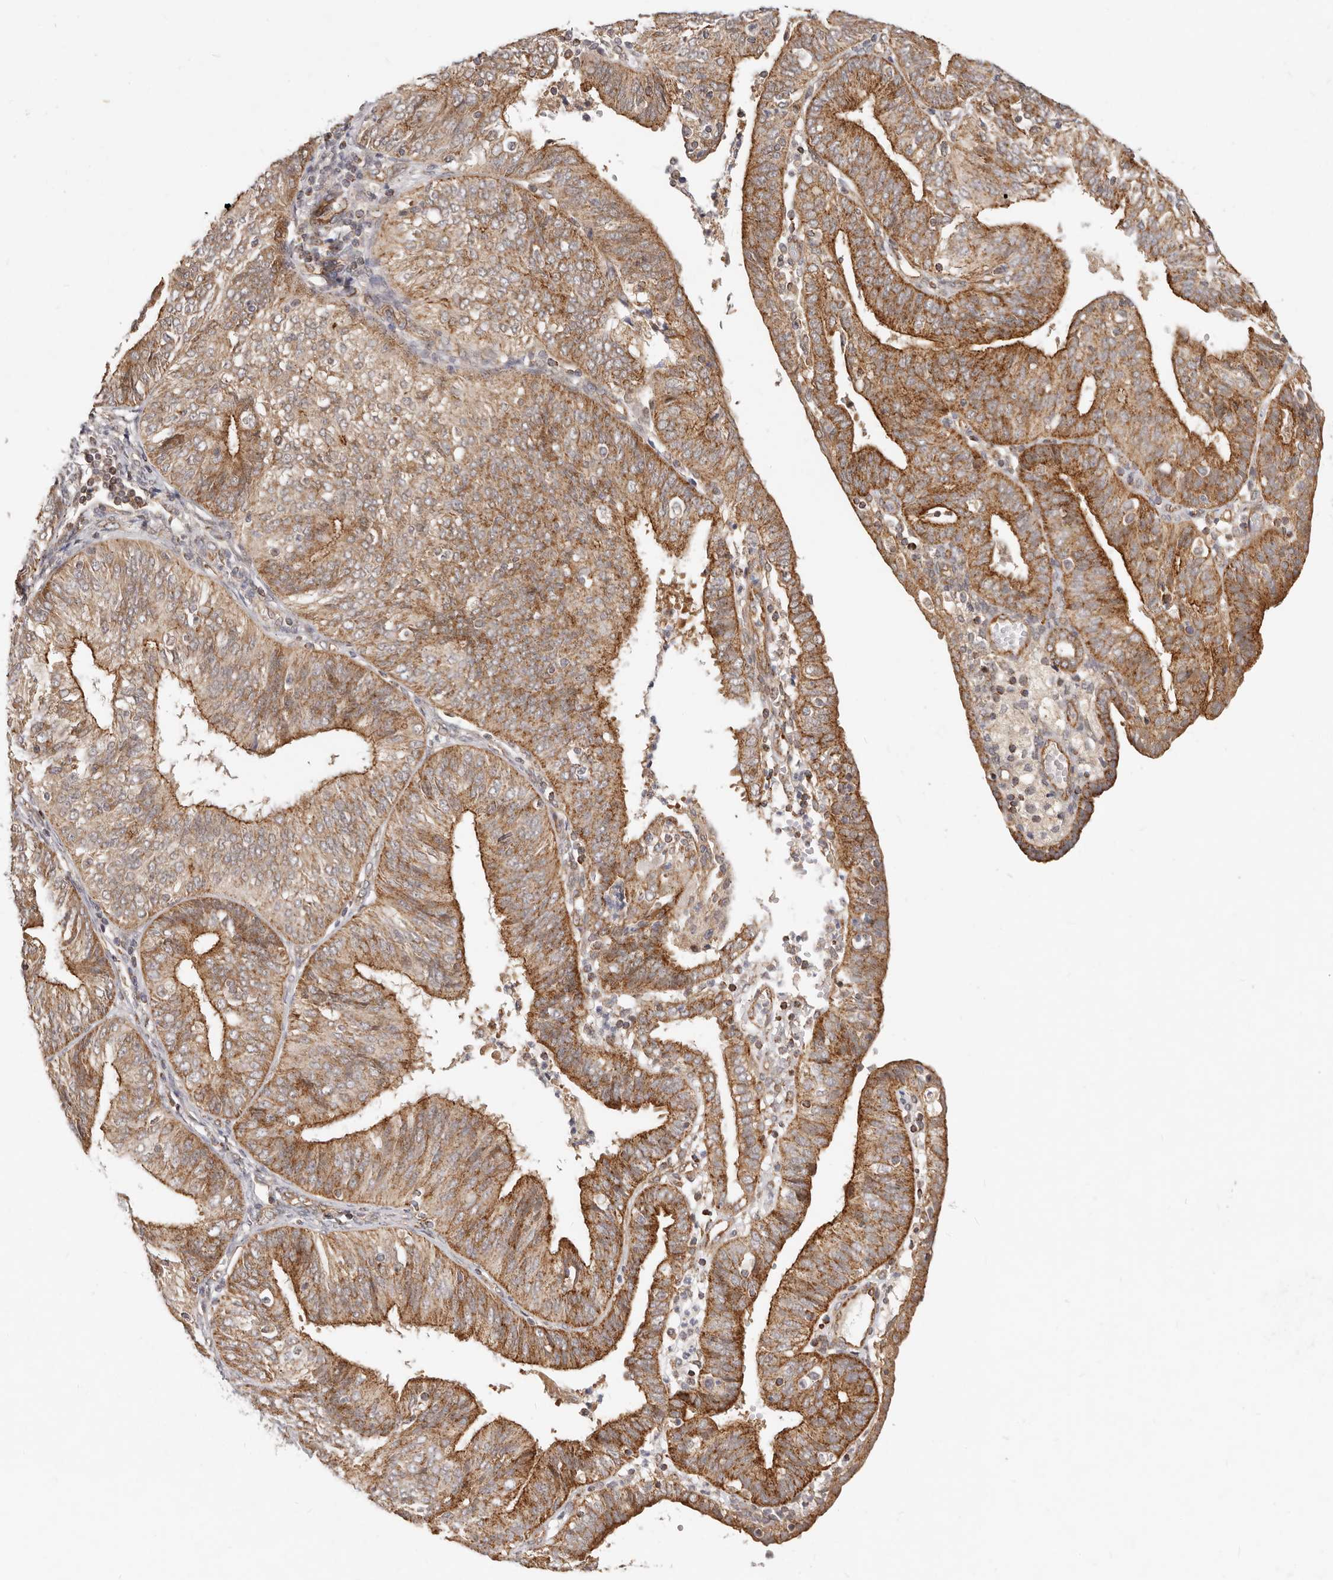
{"staining": {"intensity": "strong", "quantity": ">75%", "location": "cytoplasmic/membranous"}, "tissue": "endometrial cancer", "cell_type": "Tumor cells", "image_type": "cancer", "snomed": [{"axis": "morphology", "description": "Adenocarcinoma, NOS"}, {"axis": "topography", "description": "Endometrium"}], "caption": "Immunohistochemistry staining of adenocarcinoma (endometrial), which reveals high levels of strong cytoplasmic/membranous positivity in about >75% of tumor cells indicating strong cytoplasmic/membranous protein staining. The staining was performed using DAB (3,3'-diaminobenzidine) (brown) for protein detection and nuclei were counterstained in hematoxylin (blue).", "gene": "USP49", "patient": {"sex": "female", "age": 58}}